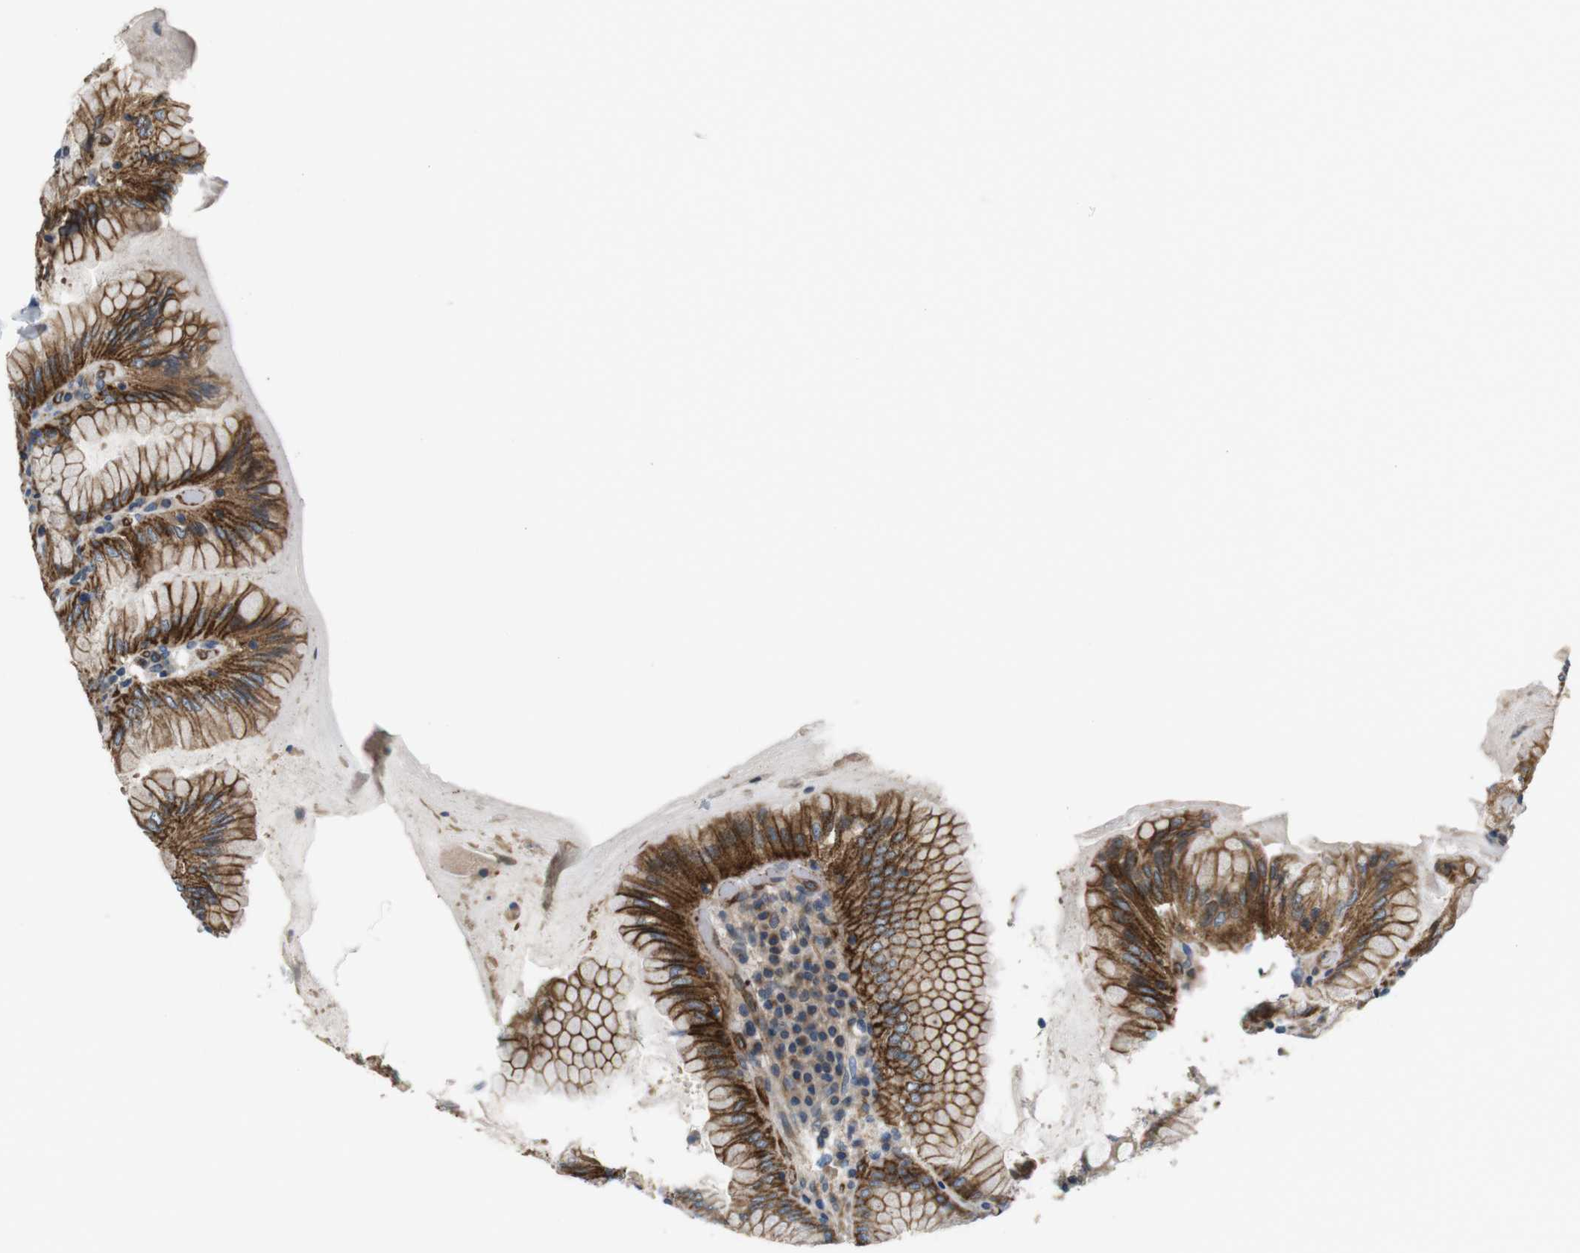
{"staining": {"intensity": "strong", "quantity": ">75%", "location": "cytoplasmic/membranous"}, "tissue": "stomach", "cell_type": "Glandular cells", "image_type": "normal", "snomed": [{"axis": "morphology", "description": "Normal tissue, NOS"}, {"axis": "topography", "description": "Stomach, lower"}], "caption": "Immunohistochemistry (DAB (3,3'-diaminobenzidine)) staining of unremarkable human stomach shows strong cytoplasmic/membranous protein positivity in approximately >75% of glandular cells.", "gene": "BVES", "patient": {"sex": "female", "age": 76}}